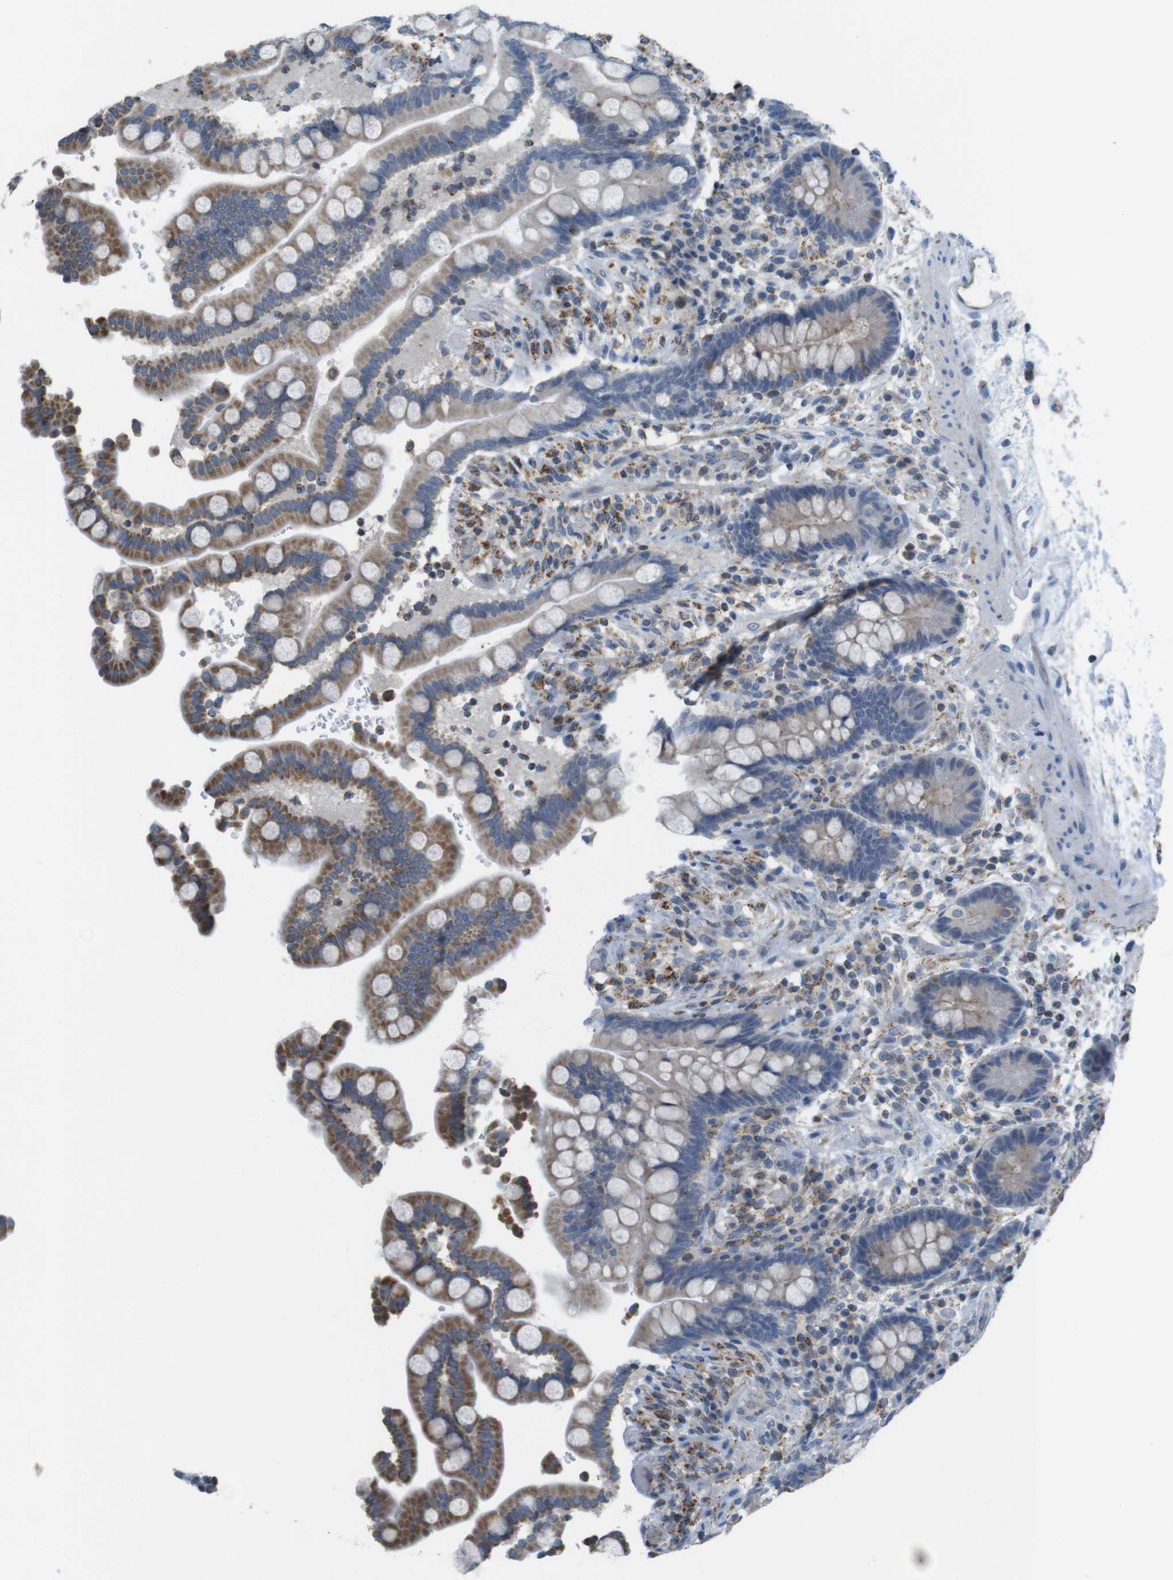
{"staining": {"intensity": "negative", "quantity": "none", "location": "none"}, "tissue": "colon", "cell_type": "Endothelial cells", "image_type": "normal", "snomed": [{"axis": "morphology", "description": "Normal tissue, NOS"}, {"axis": "topography", "description": "Colon"}], "caption": "An immunohistochemistry (IHC) image of unremarkable colon is shown. There is no staining in endothelial cells of colon.", "gene": "GRIK1", "patient": {"sex": "male", "age": 73}}